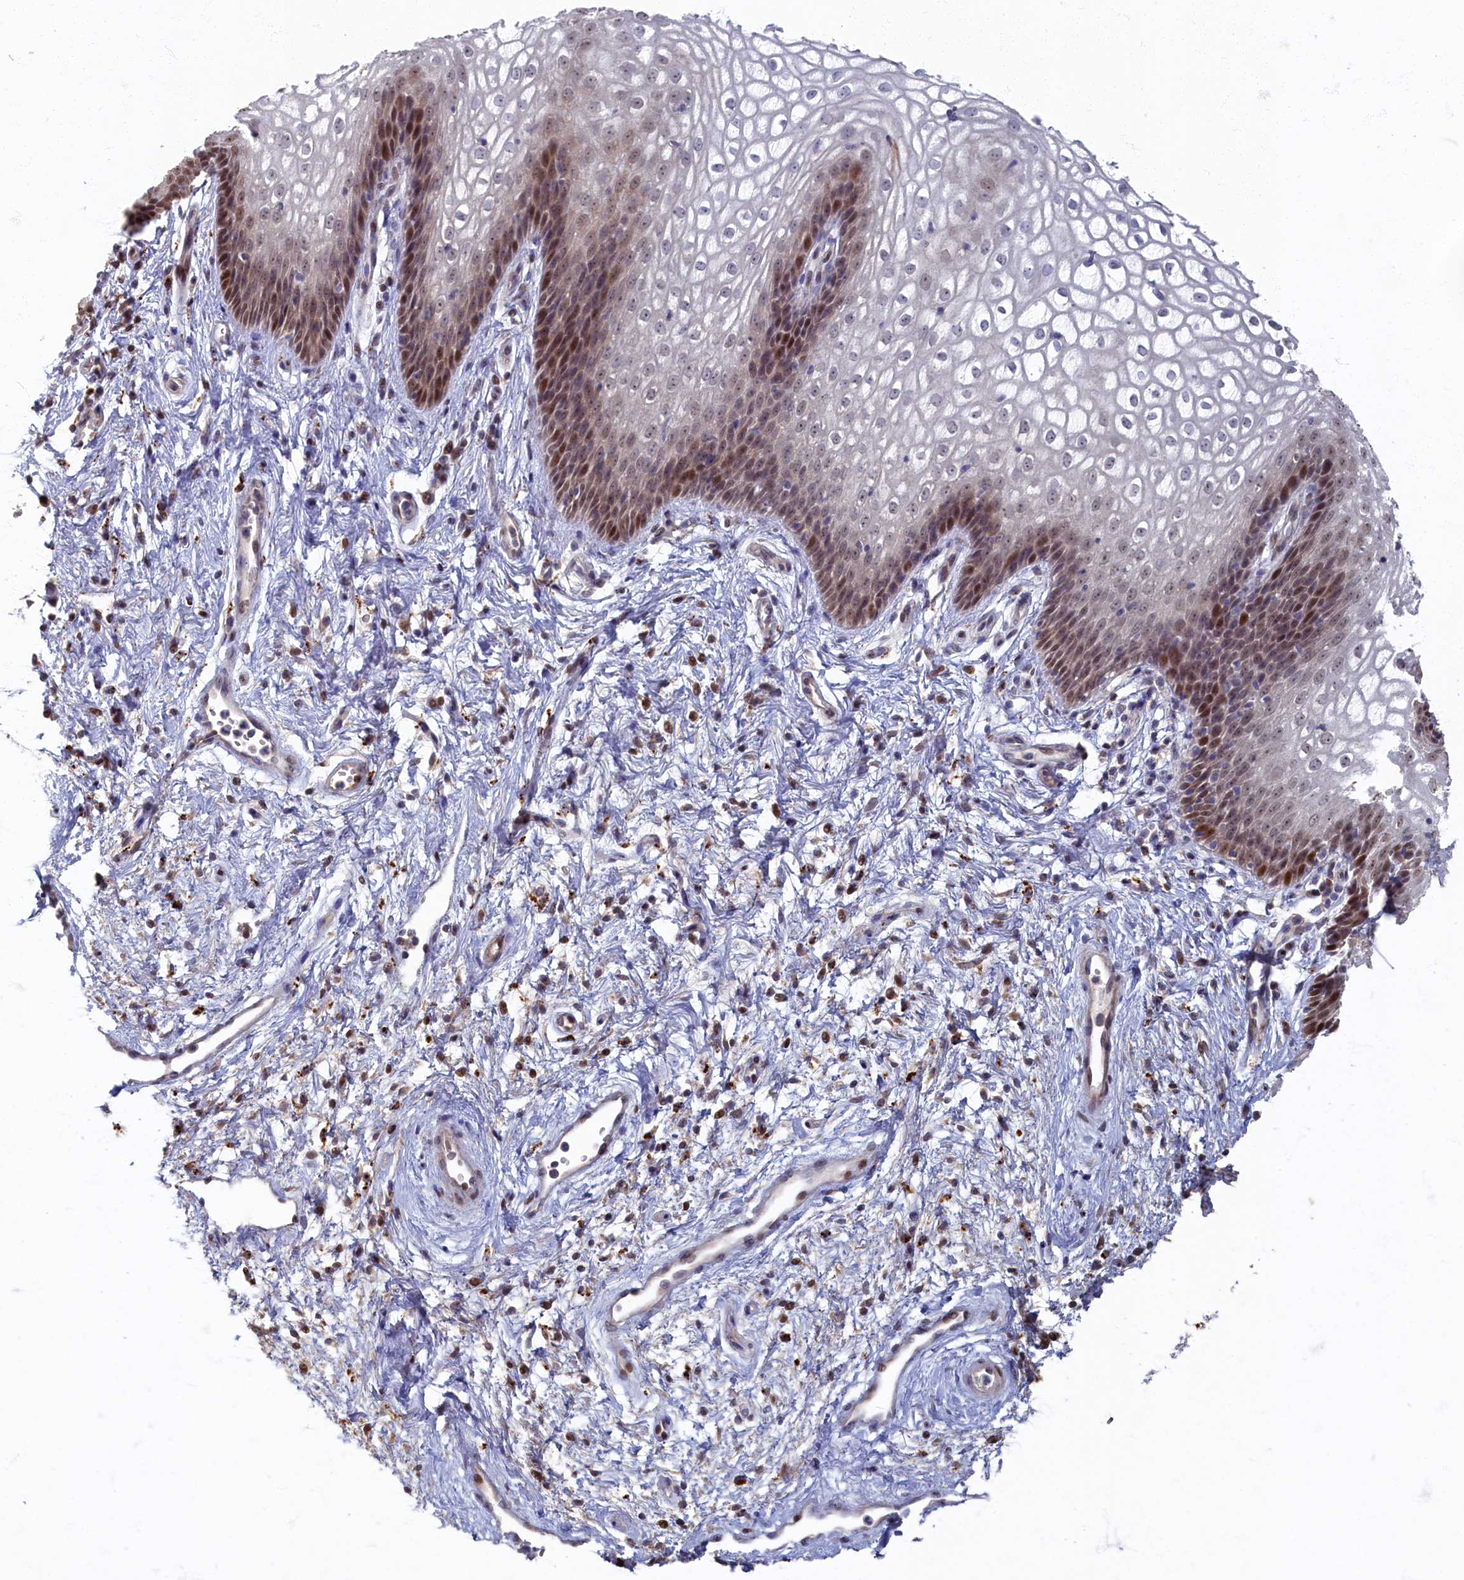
{"staining": {"intensity": "moderate", "quantity": "25%-75%", "location": "nuclear"}, "tissue": "vagina", "cell_type": "Squamous epithelial cells", "image_type": "normal", "snomed": [{"axis": "morphology", "description": "Normal tissue, NOS"}, {"axis": "topography", "description": "Vagina"}], "caption": "Vagina stained for a protein exhibits moderate nuclear positivity in squamous epithelial cells. Immunohistochemistry (ihc) stains the protein of interest in brown and the nuclei are stained blue.", "gene": "HUNK", "patient": {"sex": "female", "age": 34}}